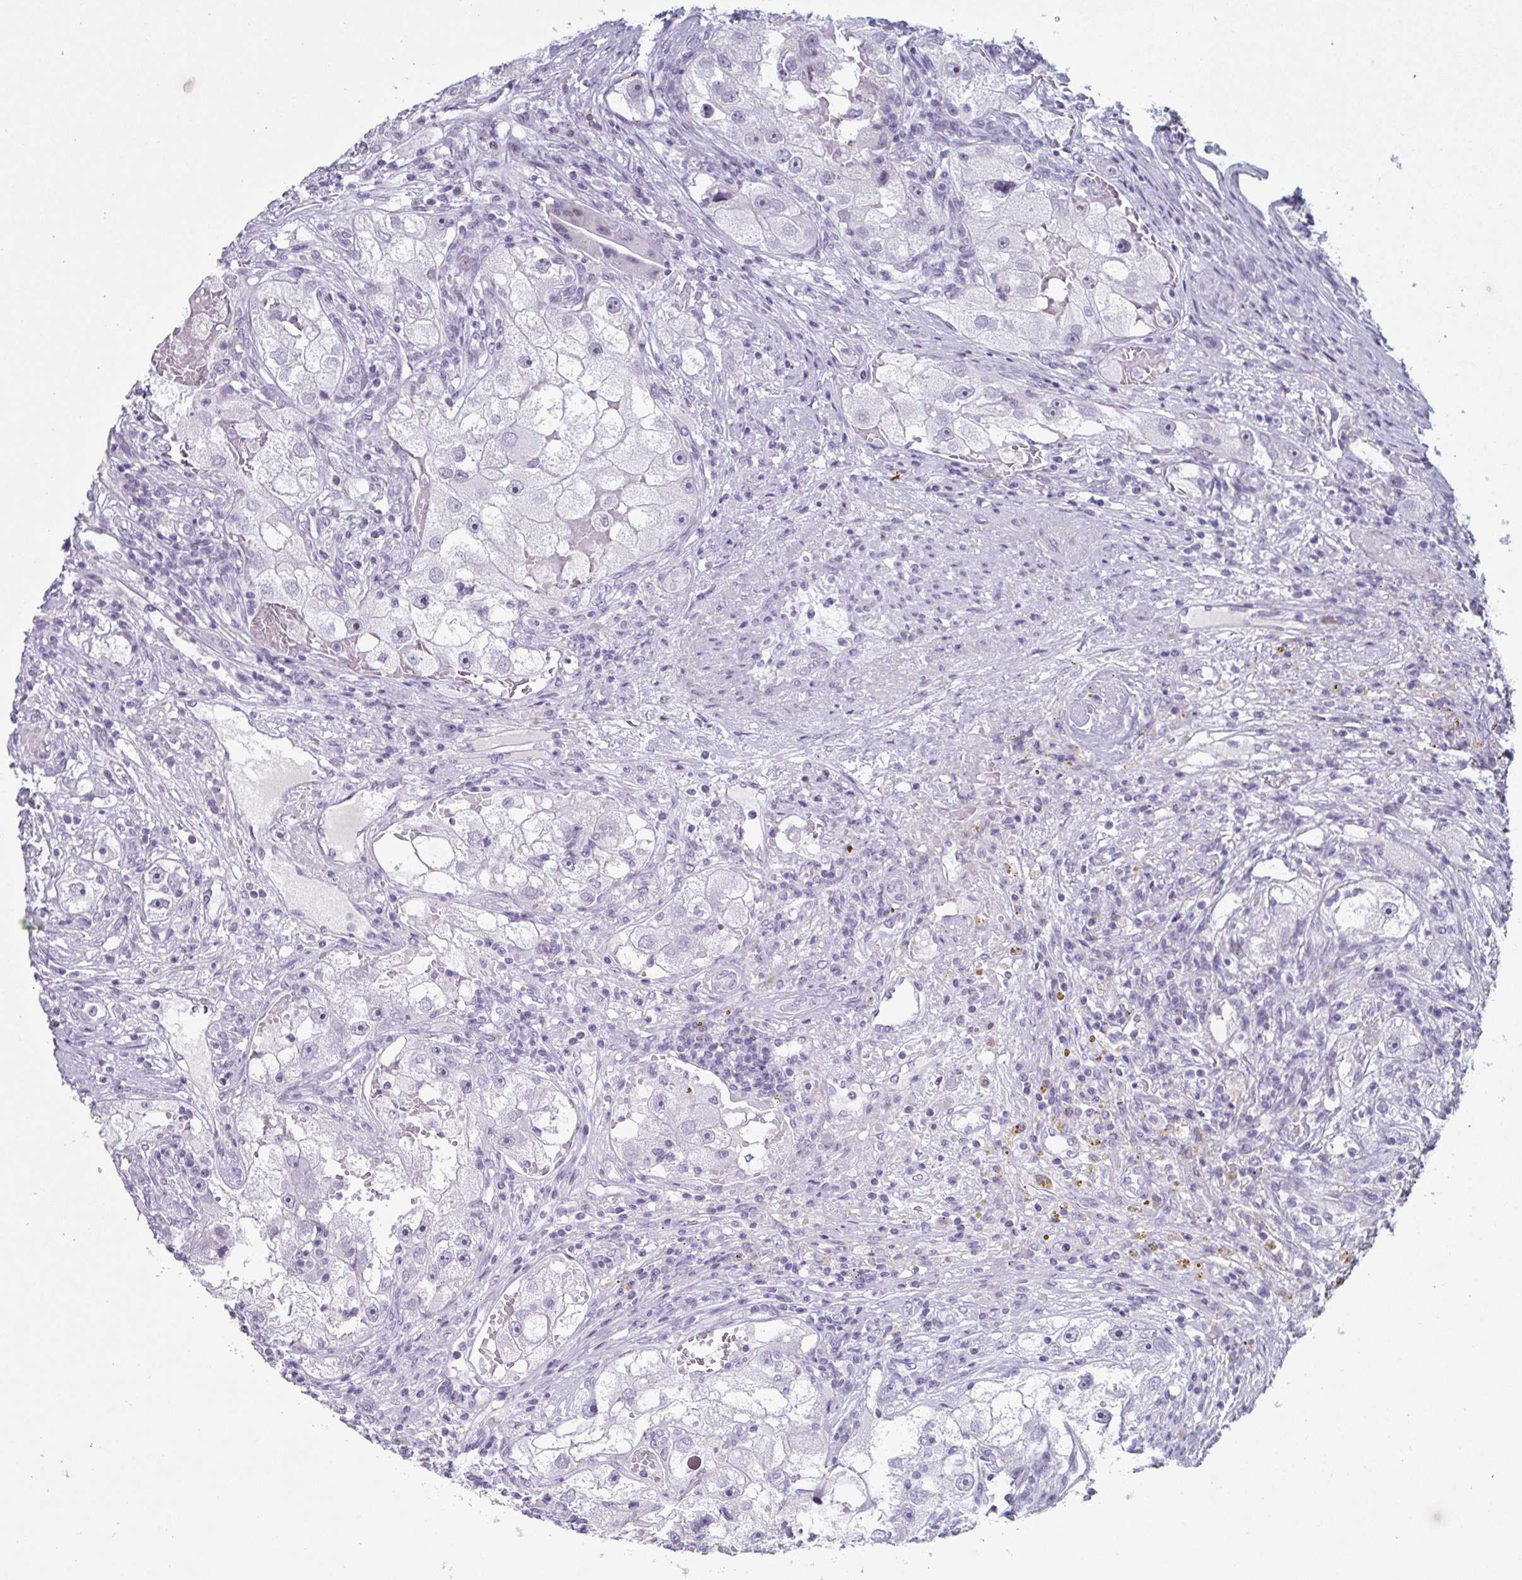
{"staining": {"intensity": "negative", "quantity": "none", "location": "none"}, "tissue": "renal cancer", "cell_type": "Tumor cells", "image_type": "cancer", "snomed": [{"axis": "morphology", "description": "Adenocarcinoma, NOS"}, {"axis": "topography", "description": "Kidney"}], "caption": "Renal cancer (adenocarcinoma) stained for a protein using immunohistochemistry displays no staining tumor cells.", "gene": "VSIG10L", "patient": {"sex": "male", "age": 63}}